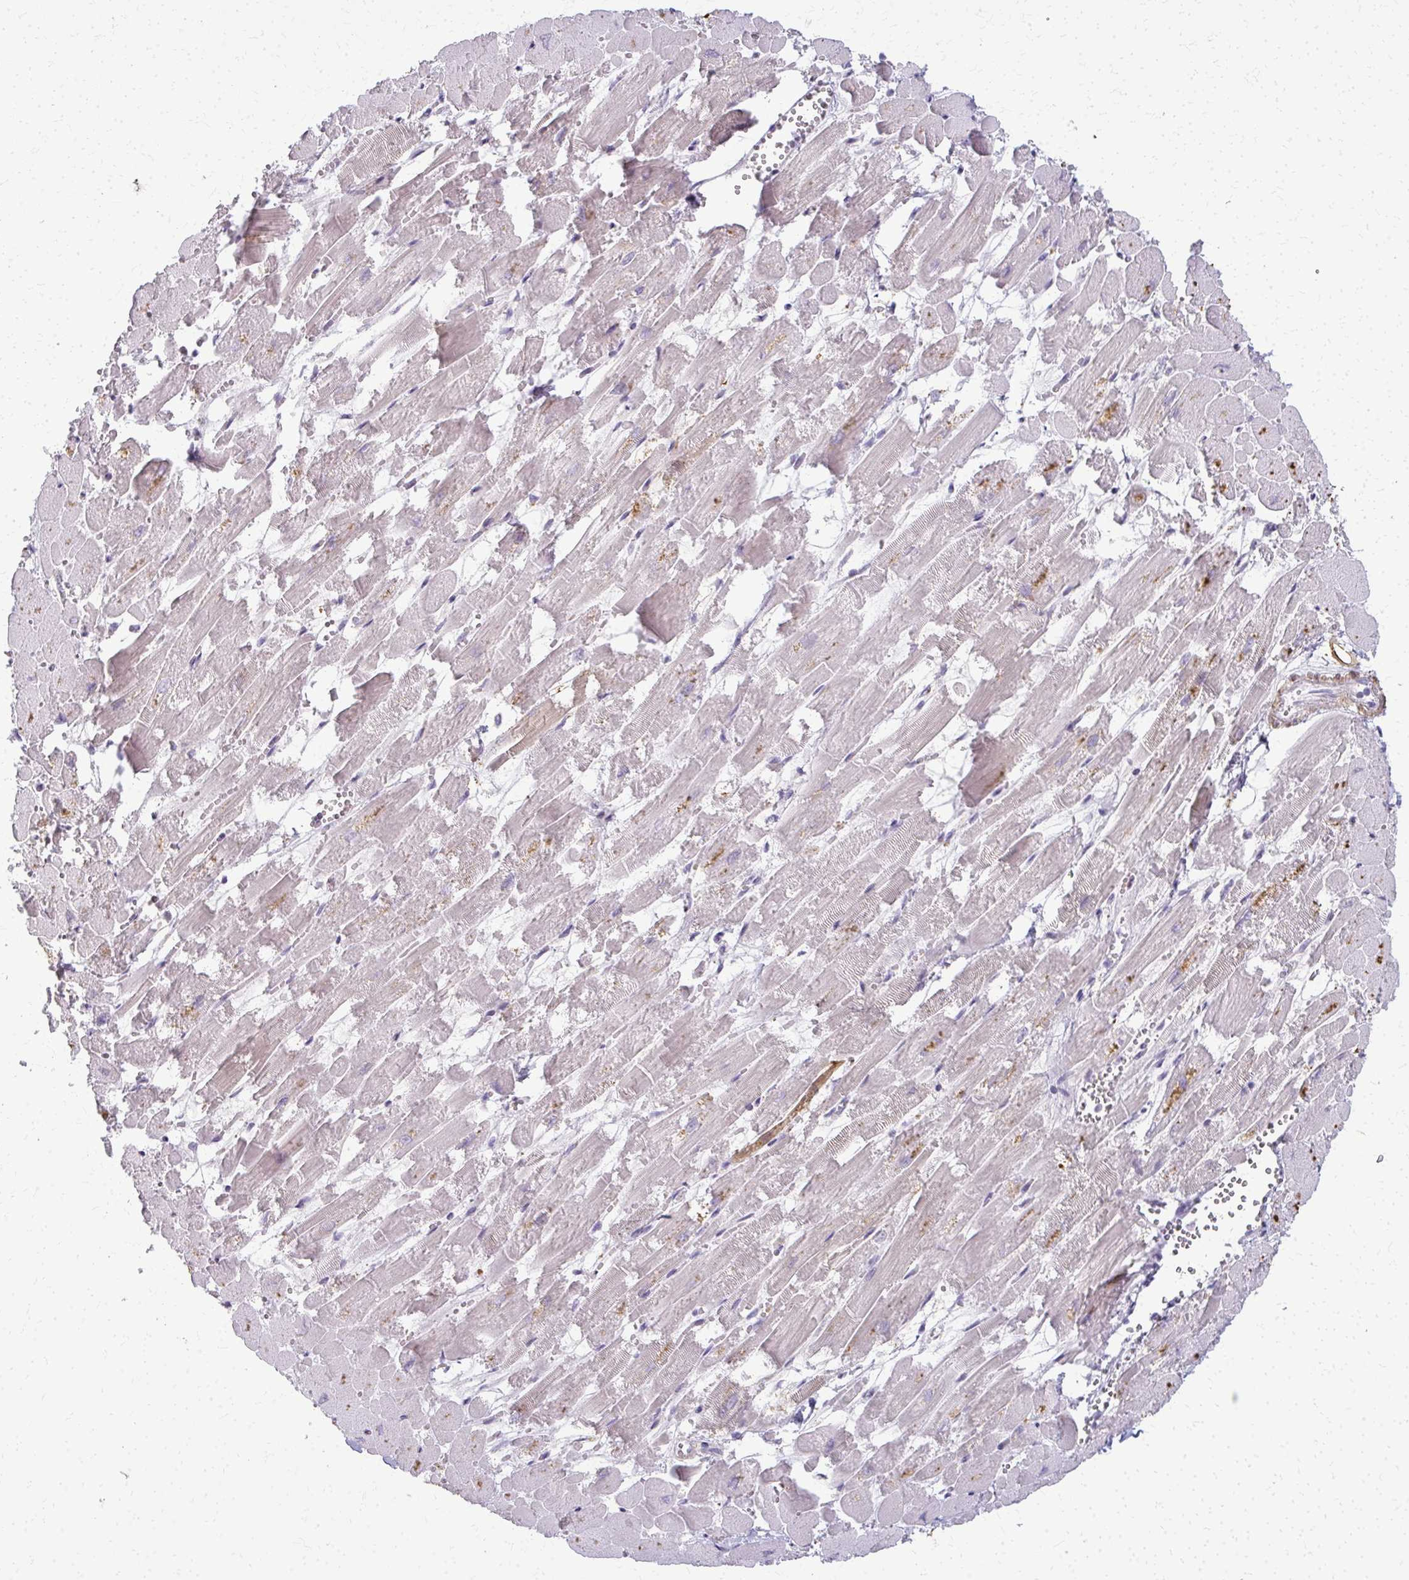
{"staining": {"intensity": "moderate", "quantity": "<25%", "location": "cytoplasmic/membranous"}, "tissue": "heart muscle", "cell_type": "Cardiomyocytes", "image_type": "normal", "snomed": [{"axis": "morphology", "description": "Normal tissue, NOS"}, {"axis": "topography", "description": "Heart"}], "caption": "Immunohistochemistry (DAB (3,3'-diaminobenzidine)) staining of benign human heart muscle reveals moderate cytoplasmic/membranous protein expression in approximately <25% of cardiomyocytes. Nuclei are stained in blue.", "gene": "CA3", "patient": {"sex": "female", "age": 52}}